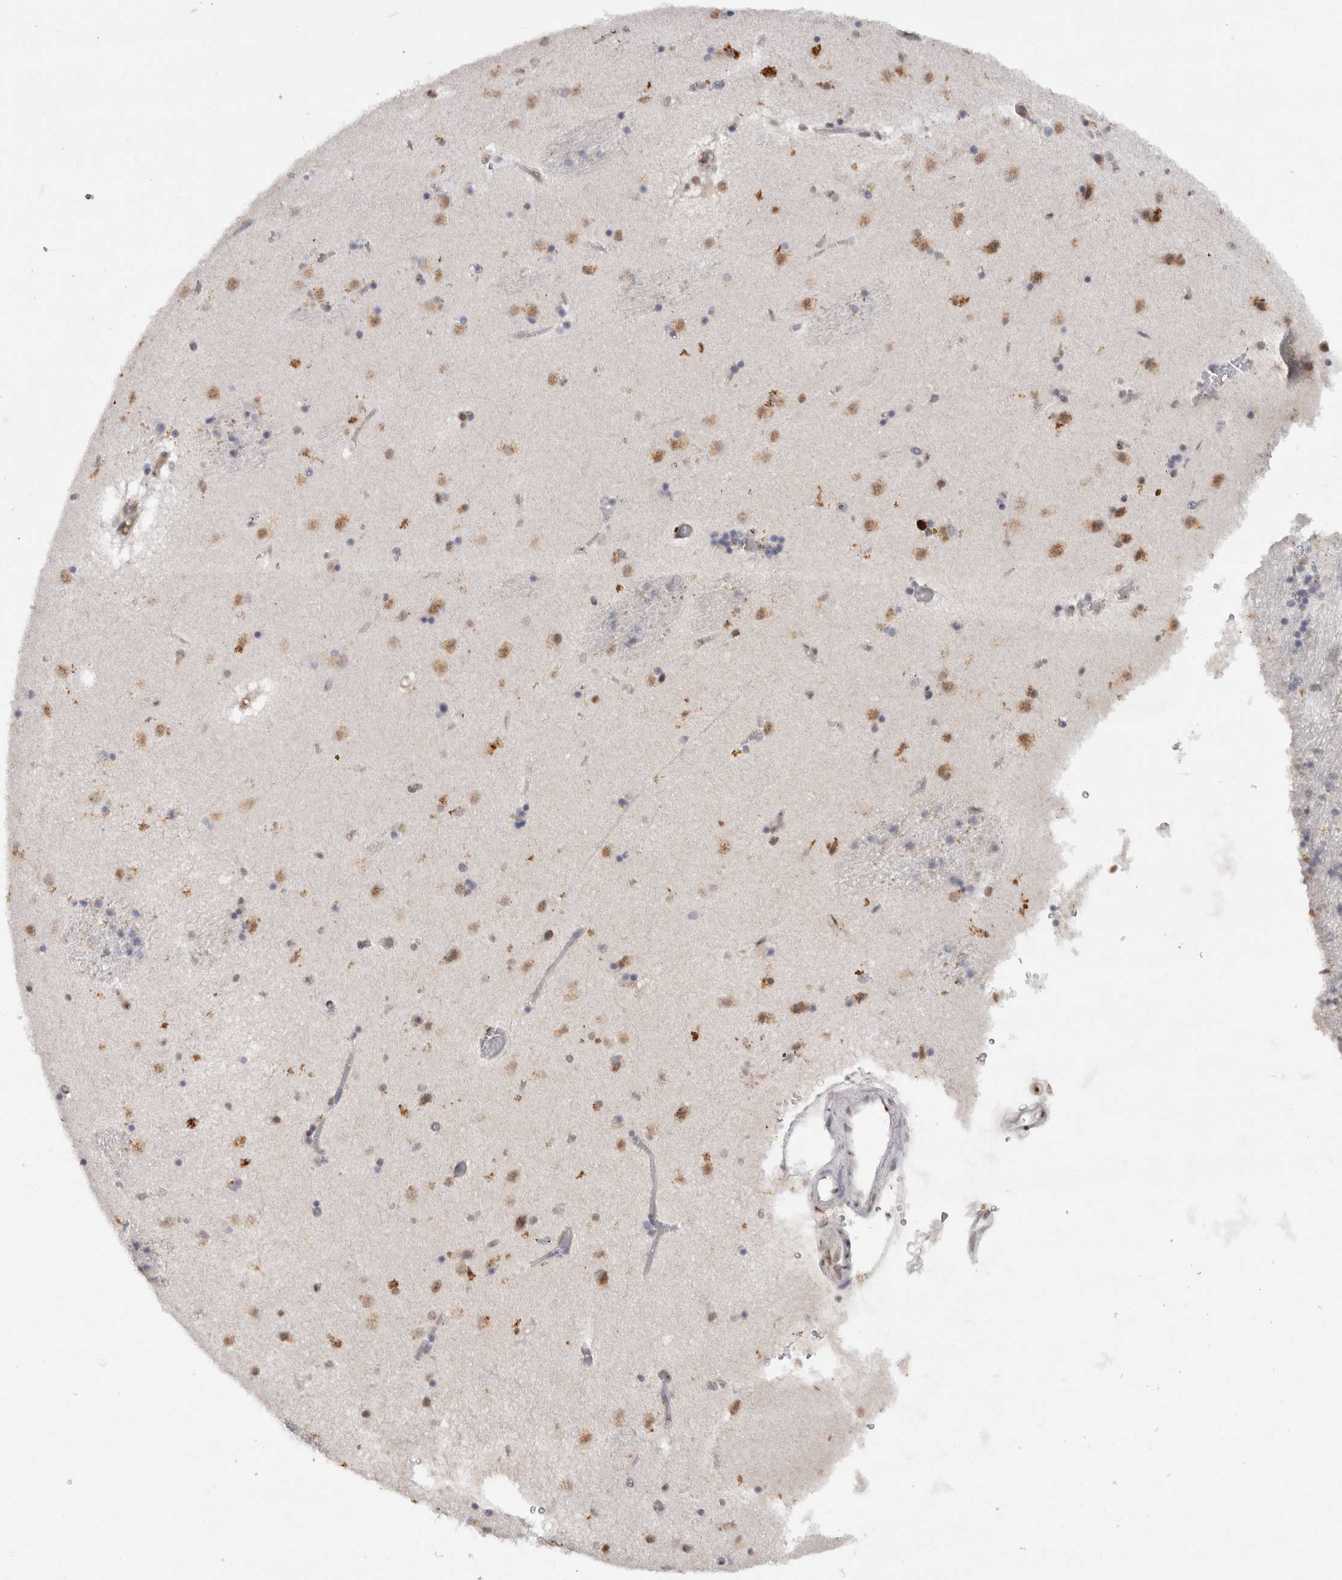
{"staining": {"intensity": "moderate", "quantity": "<25%", "location": "nuclear"}, "tissue": "caudate", "cell_type": "Glial cells", "image_type": "normal", "snomed": [{"axis": "morphology", "description": "Normal tissue, NOS"}, {"axis": "topography", "description": "Lateral ventricle wall"}], "caption": "This micrograph shows immunohistochemistry (IHC) staining of normal caudate, with low moderate nuclear expression in approximately <25% of glial cells.", "gene": "RPS6KA2", "patient": {"sex": "male", "age": 70}}